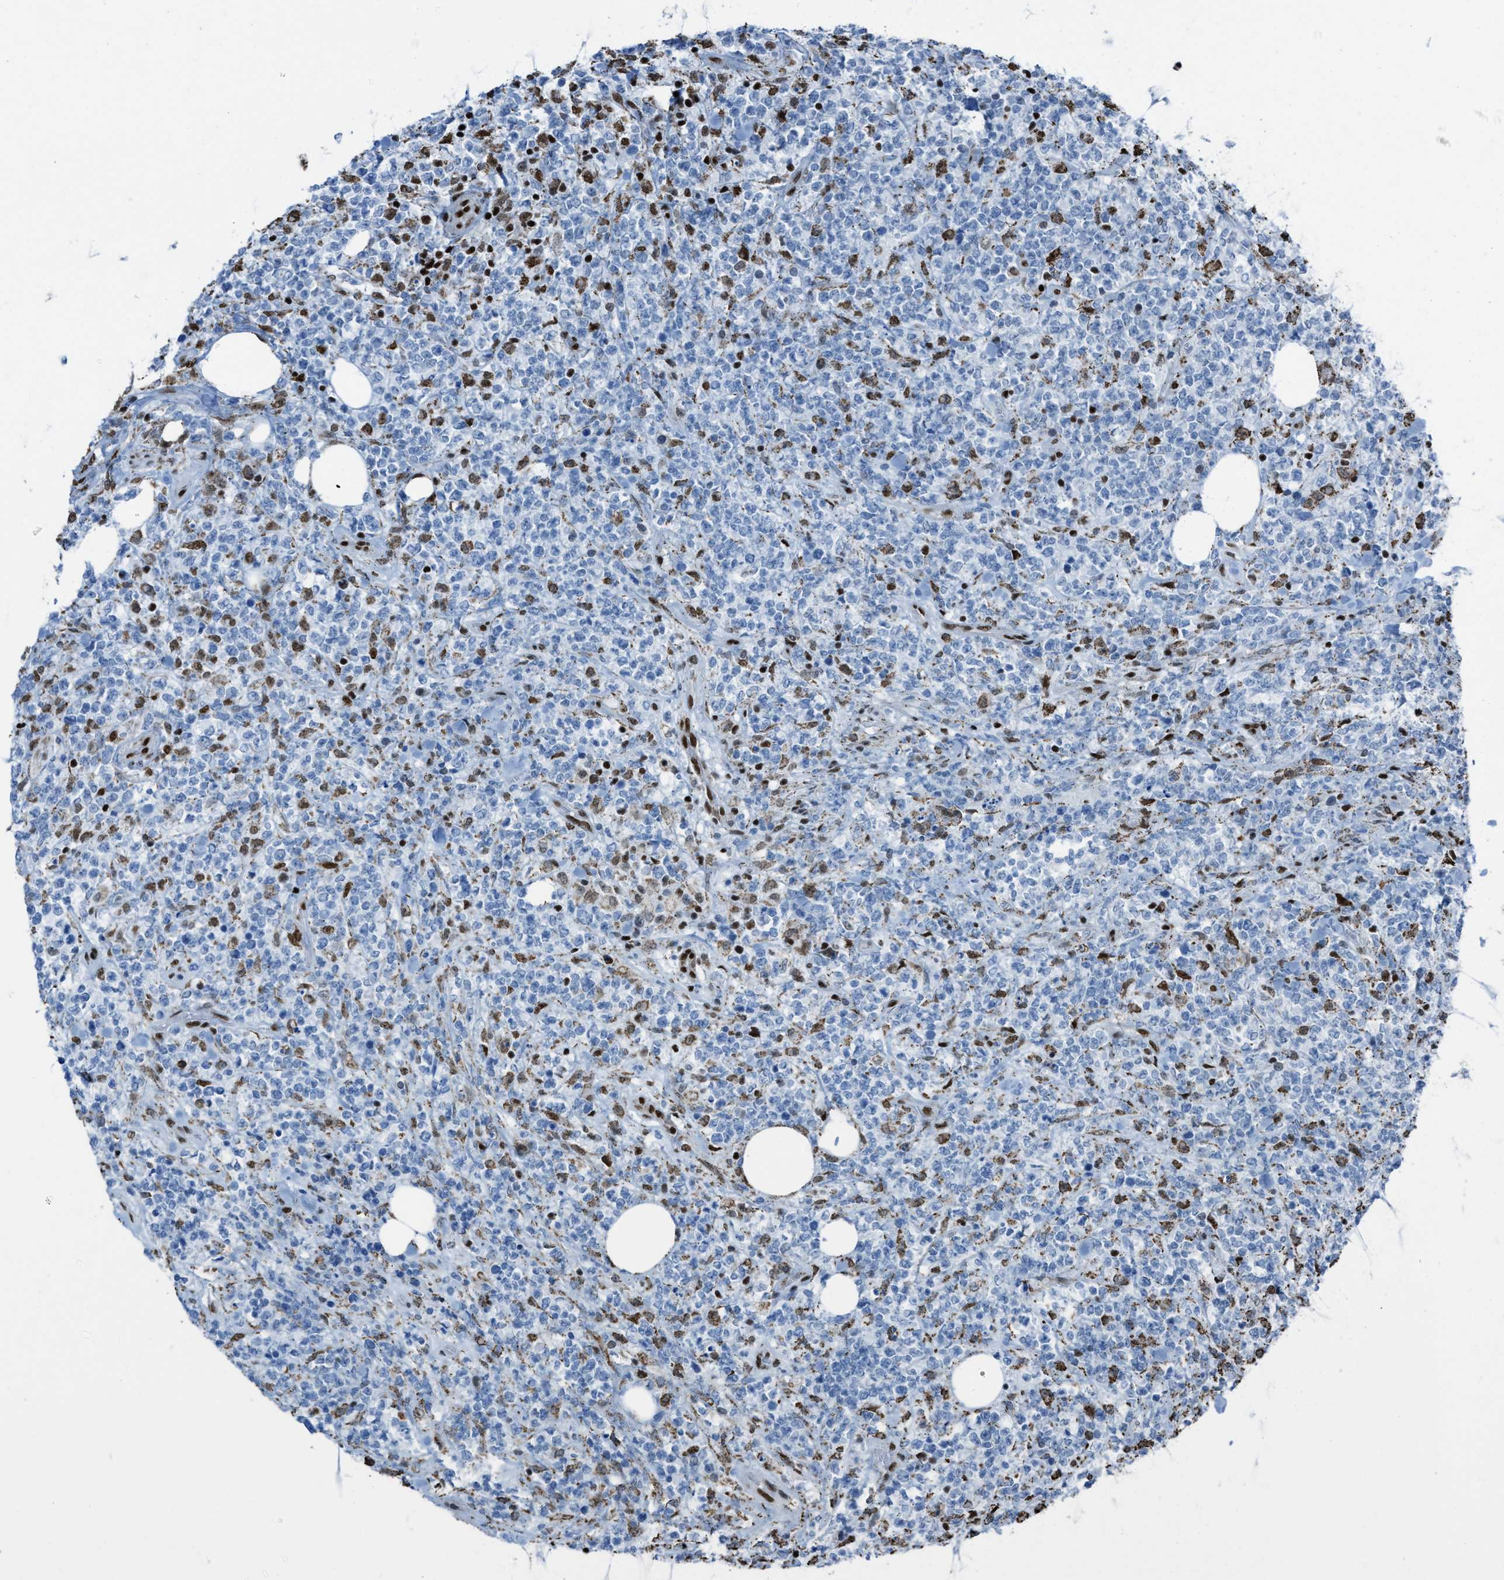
{"staining": {"intensity": "negative", "quantity": "none", "location": "none"}, "tissue": "lymphoma", "cell_type": "Tumor cells", "image_type": "cancer", "snomed": [{"axis": "morphology", "description": "Malignant lymphoma, non-Hodgkin's type, High grade"}, {"axis": "topography", "description": "Soft tissue"}], "caption": "This is an immunohistochemistry histopathology image of high-grade malignant lymphoma, non-Hodgkin's type. There is no positivity in tumor cells.", "gene": "SLFN5", "patient": {"sex": "male", "age": 18}}